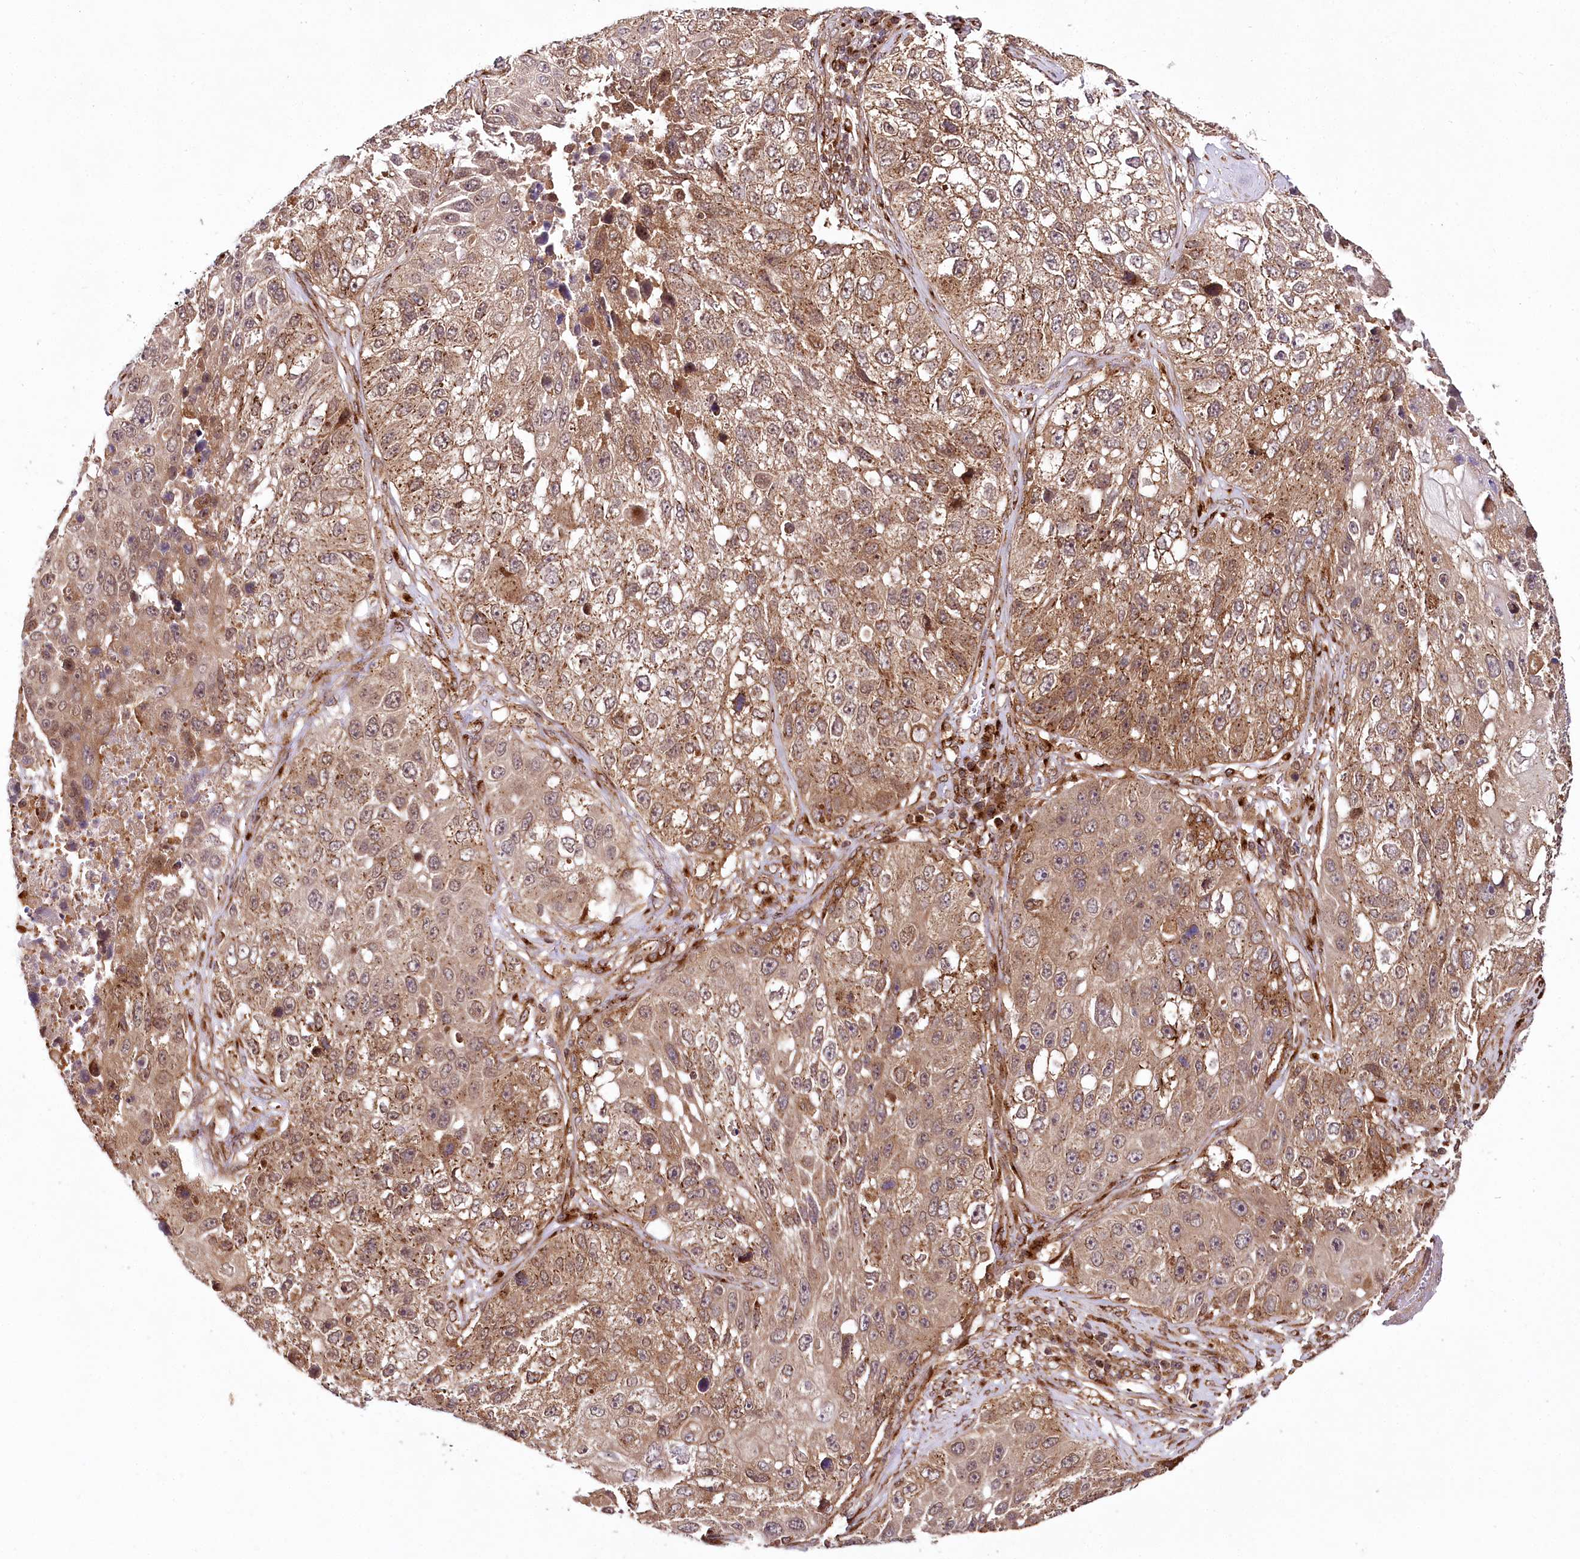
{"staining": {"intensity": "moderate", "quantity": ">75%", "location": "cytoplasmic/membranous"}, "tissue": "lung cancer", "cell_type": "Tumor cells", "image_type": "cancer", "snomed": [{"axis": "morphology", "description": "Squamous cell carcinoma, NOS"}, {"axis": "topography", "description": "Lung"}], "caption": "Immunohistochemistry (IHC) (DAB (3,3'-diaminobenzidine)) staining of squamous cell carcinoma (lung) exhibits moderate cytoplasmic/membranous protein staining in approximately >75% of tumor cells. (Brightfield microscopy of DAB IHC at high magnification).", "gene": "COPG1", "patient": {"sex": "male", "age": 61}}